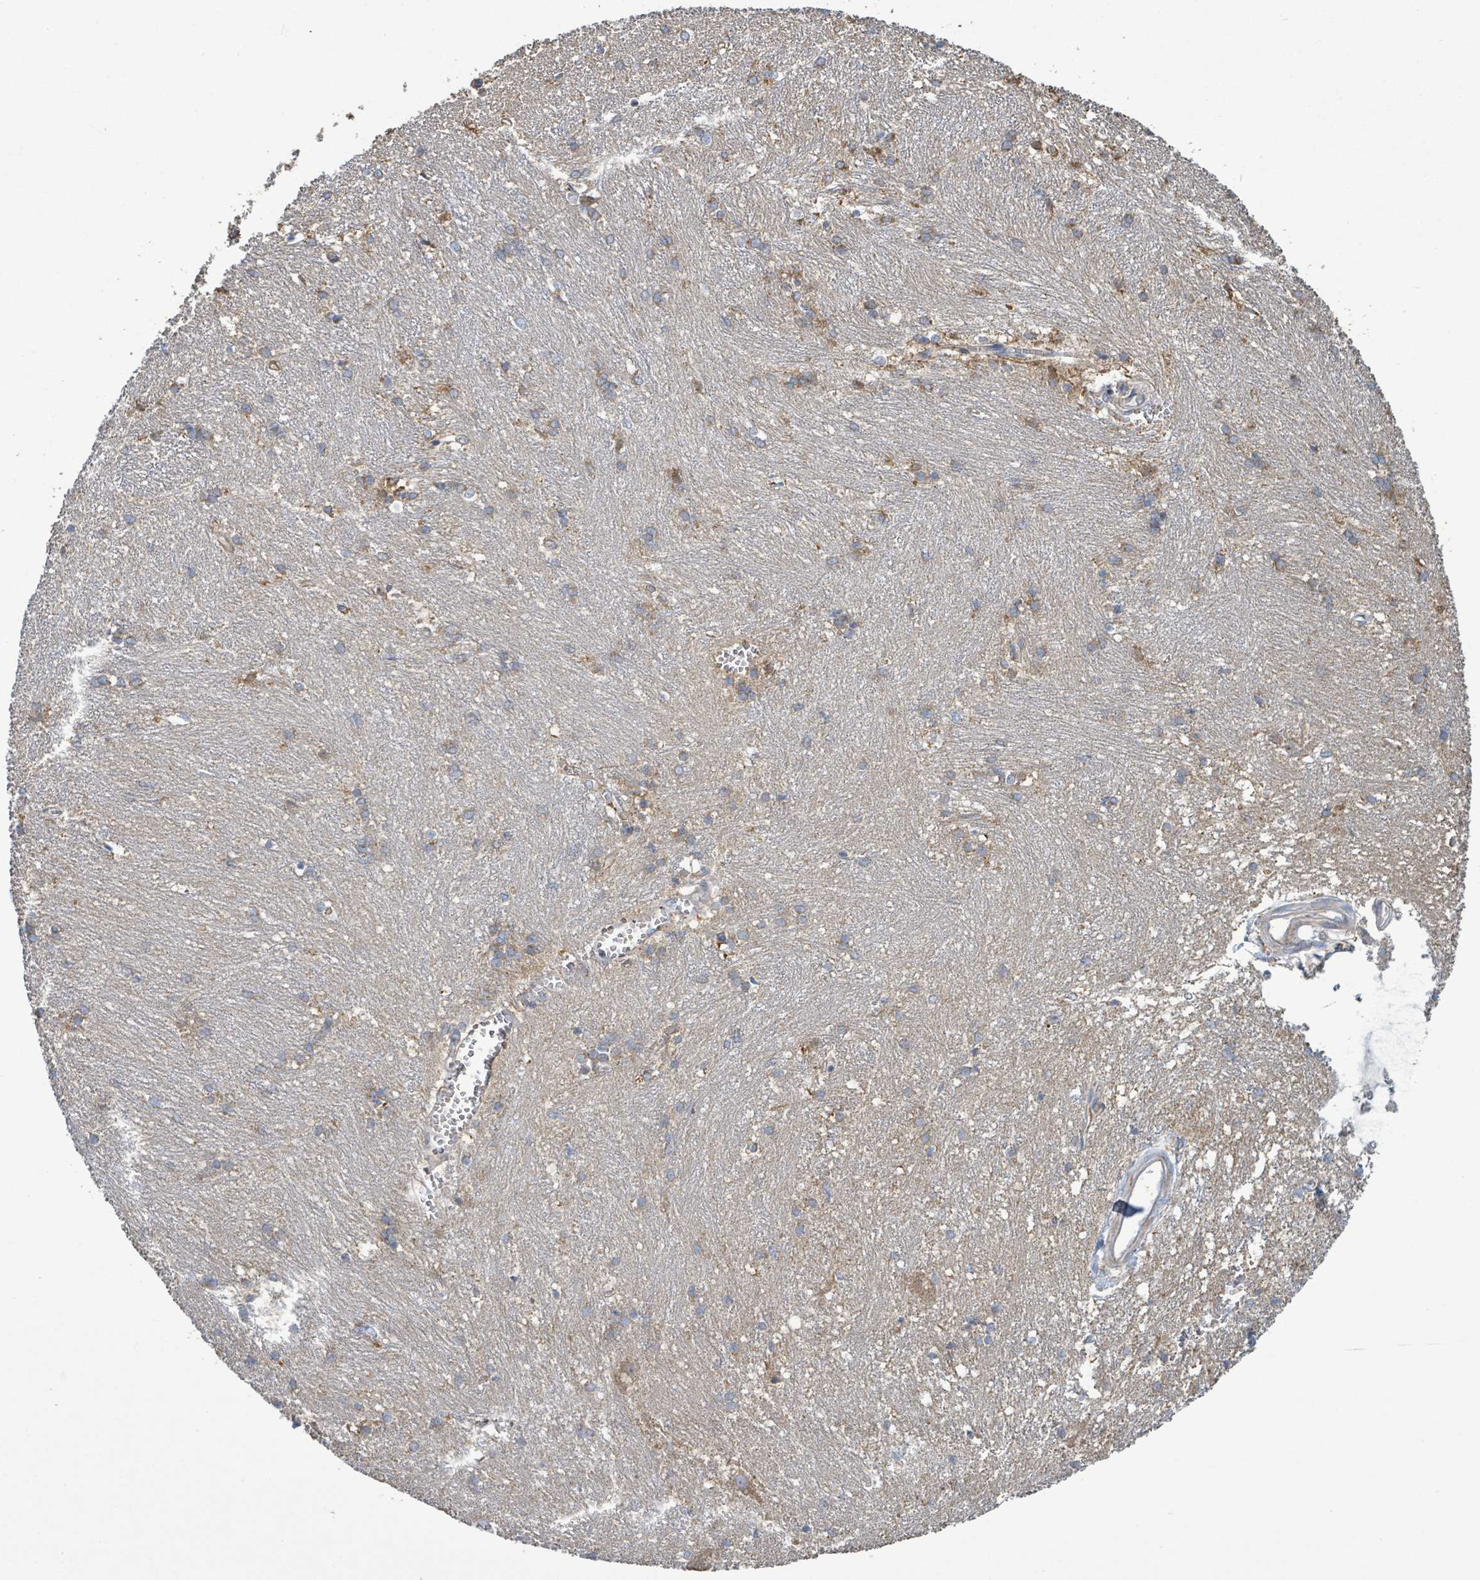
{"staining": {"intensity": "negative", "quantity": "none", "location": "none"}, "tissue": "caudate", "cell_type": "Glial cells", "image_type": "normal", "snomed": [{"axis": "morphology", "description": "Normal tissue, NOS"}, {"axis": "topography", "description": "Lateral ventricle wall"}], "caption": "Glial cells show no significant expression in unremarkable caudate. The staining is performed using DAB (3,3'-diaminobenzidine) brown chromogen with nuclei counter-stained in using hematoxylin.", "gene": "ALG12", "patient": {"sex": "male", "age": 37}}